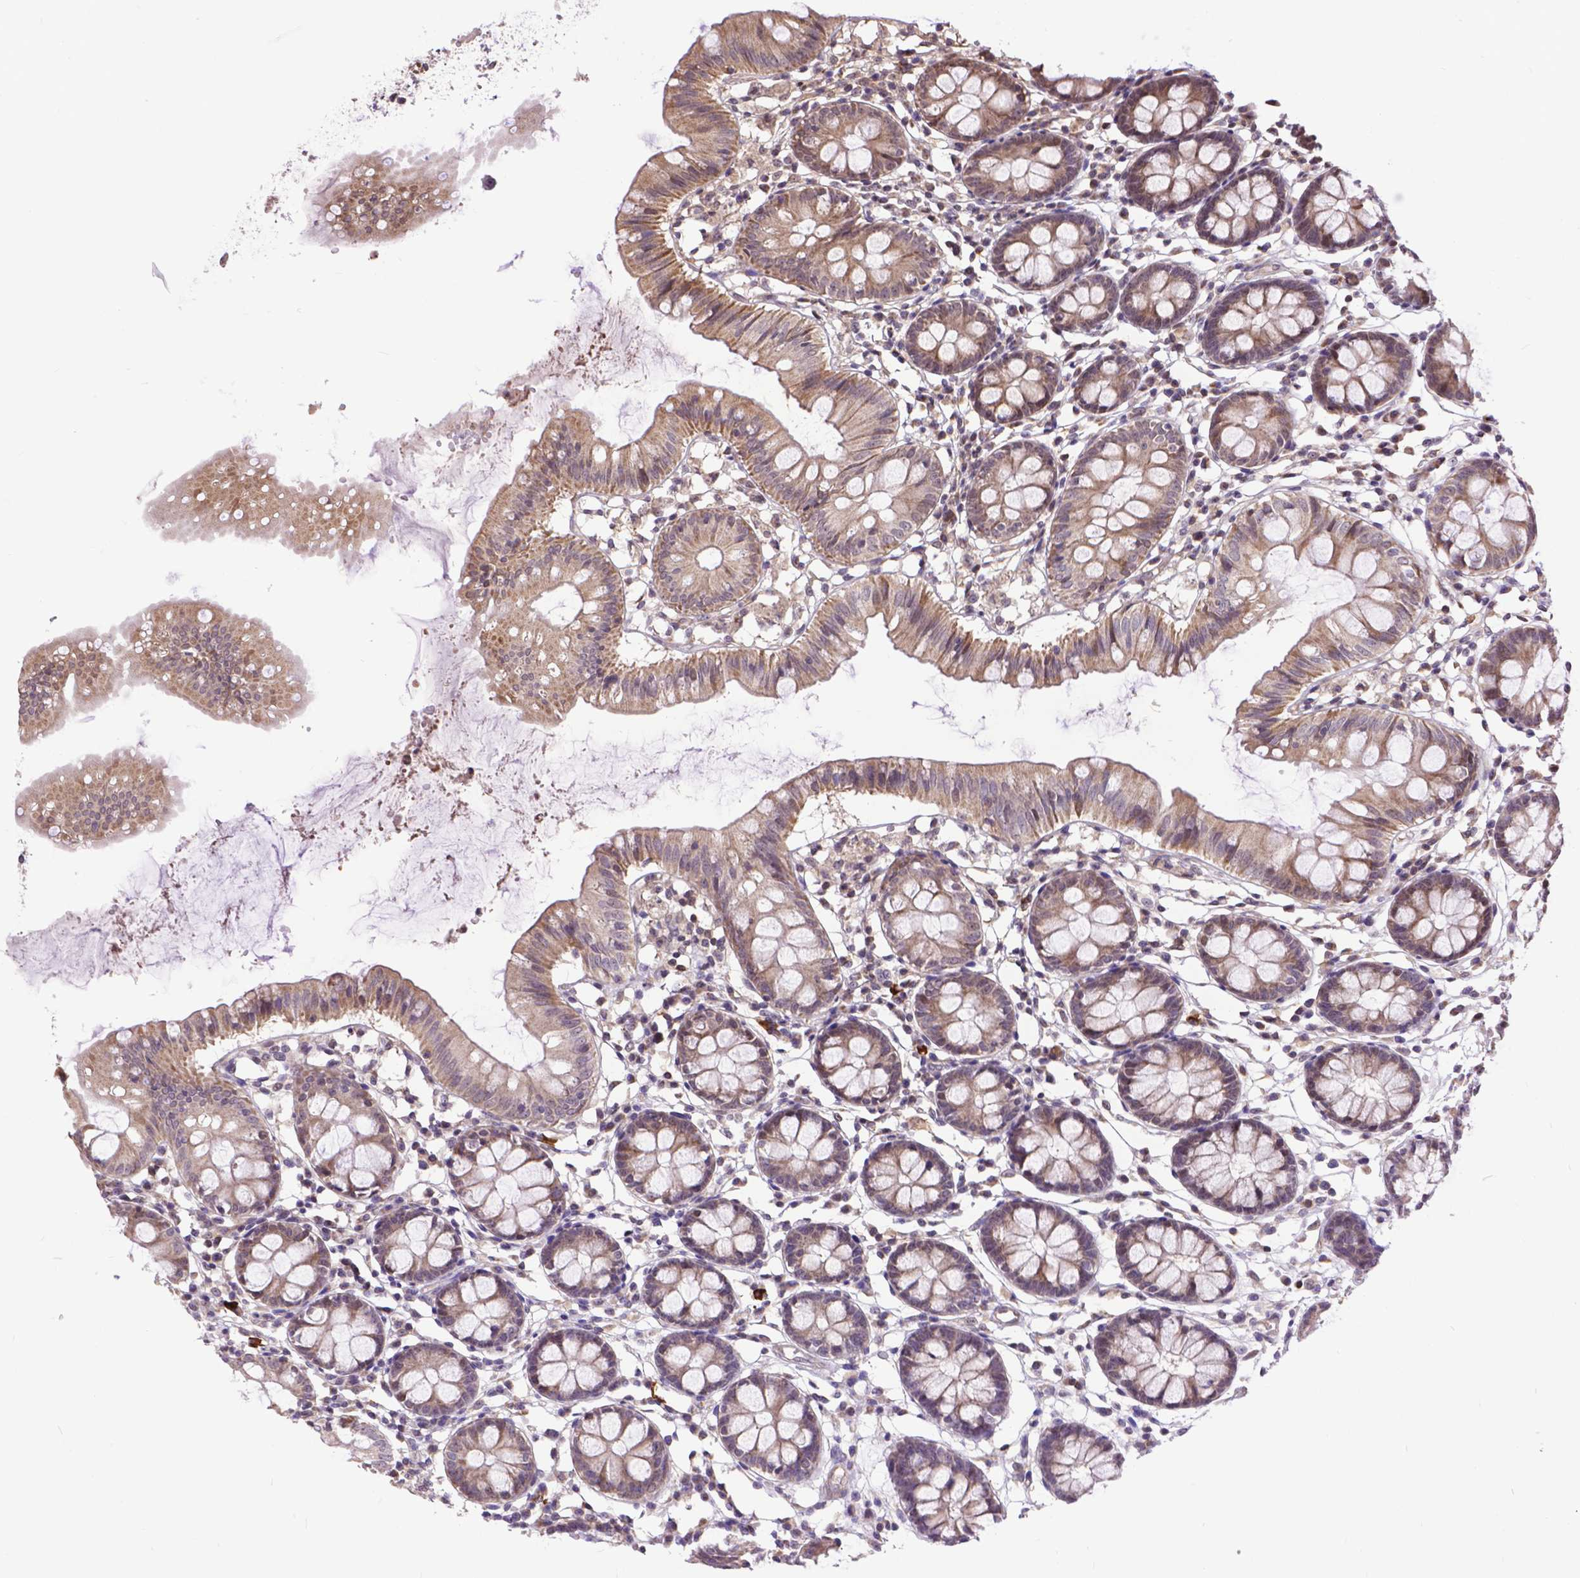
{"staining": {"intensity": "weak", "quantity": "<25%", "location": "cytoplasmic/membranous"}, "tissue": "colon", "cell_type": "Endothelial cells", "image_type": "normal", "snomed": [{"axis": "morphology", "description": "Normal tissue, NOS"}, {"axis": "topography", "description": "Colon"}], "caption": "A histopathology image of human colon is negative for staining in endothelial cells.", "gene": "TMEM135", "patient": {"sex": "female", "age": 84}}